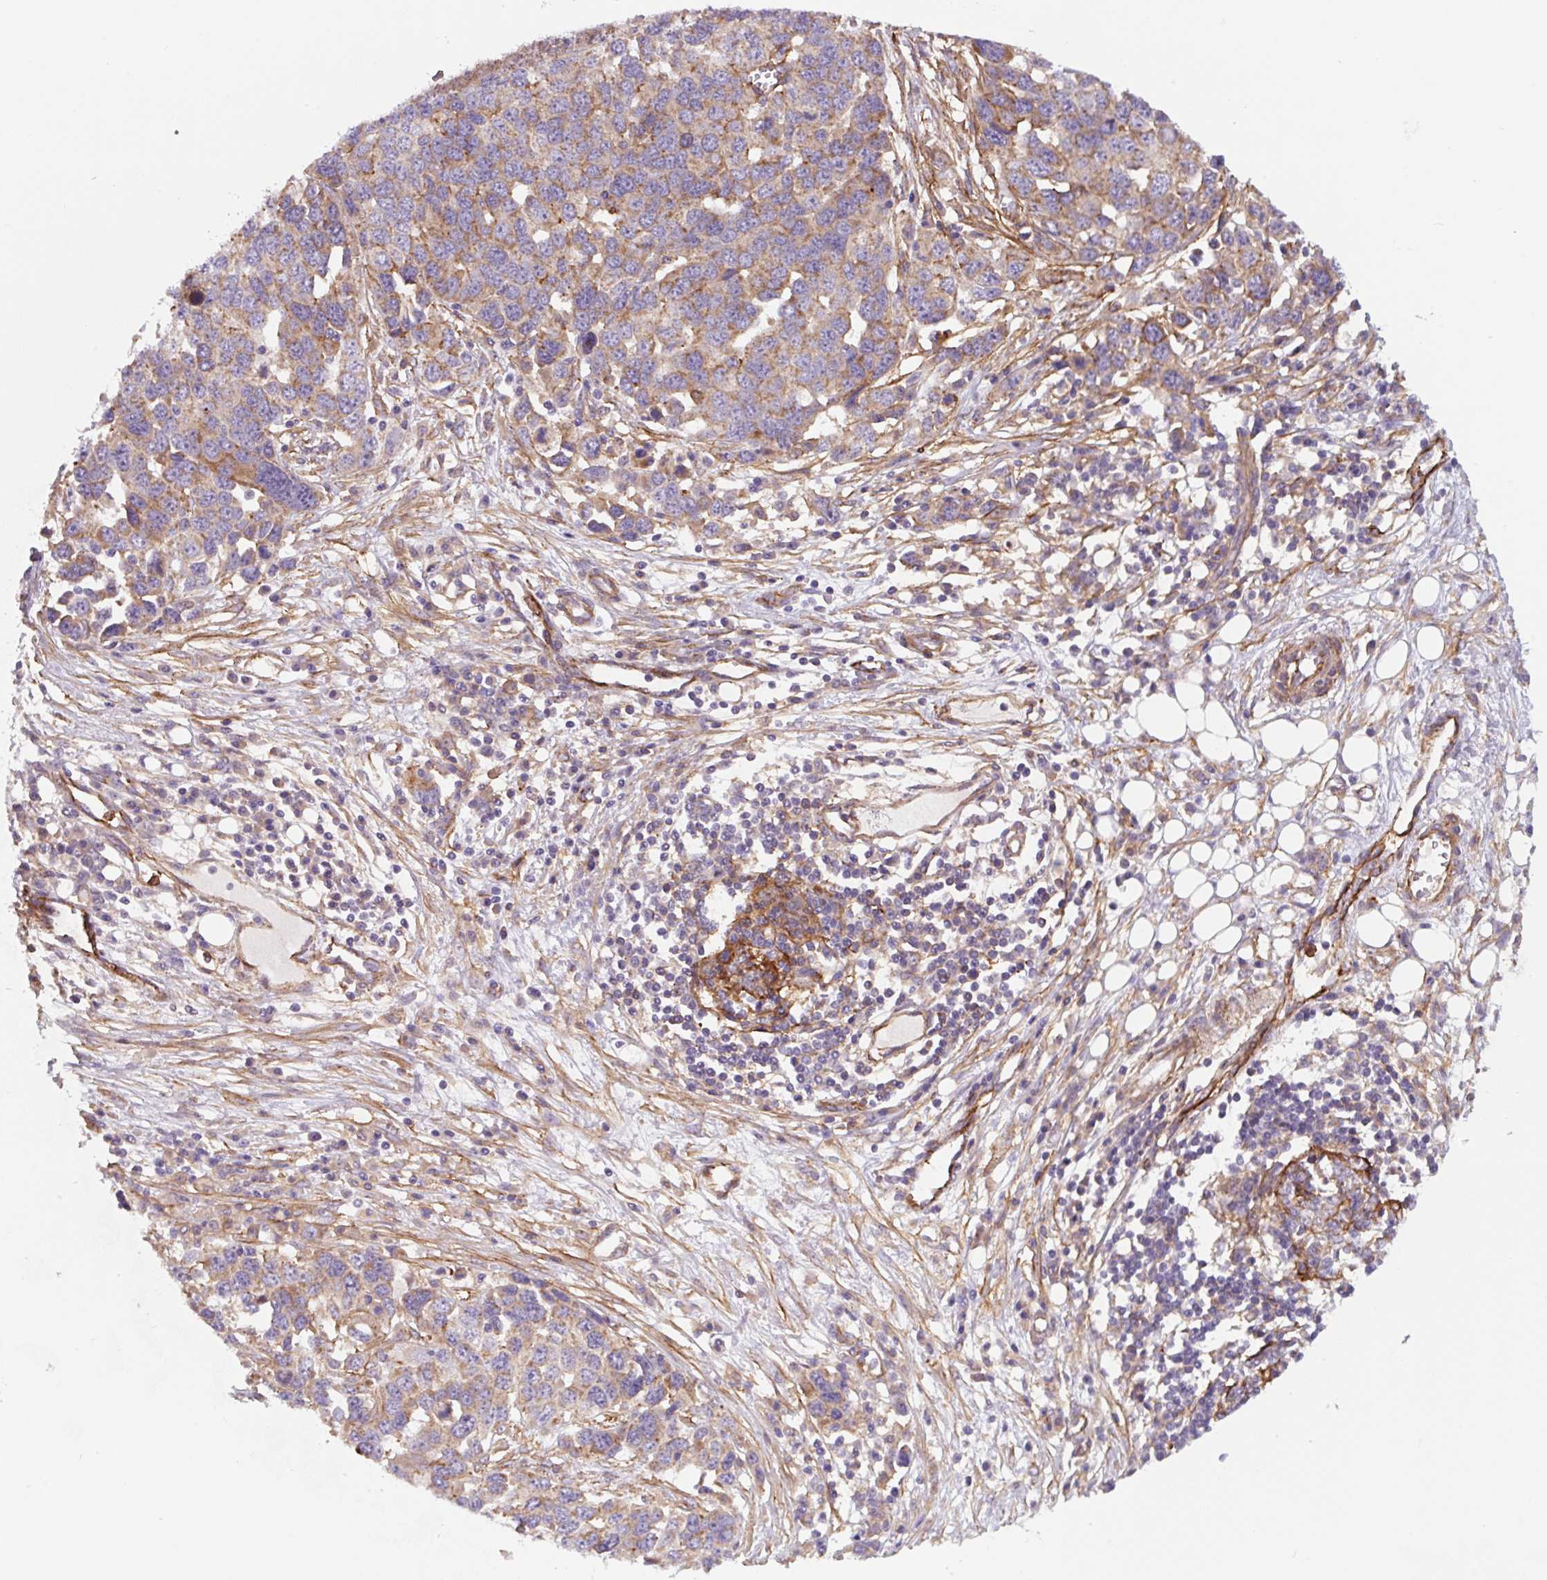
{"staining": {"intensity": "weak", "quantity": "25%-75%", "location": "cytoplasmic/membranous"}, "tissue": "ovarian cancer", "cell_type": "Tumor cells", "image_type": "cancer", "snomed": [{"axis": "morphology", "description": "Cystadenocarcinoma, serous, NOS"}, {"axis": "topography", "description": "Ovary"}], "caption": "Protein staining of ovarian serous cystadenocarcinoma tissue exhibits weak cytoplasmic/membranous positivity in approximately 25%-75% of tumor cells.", "gene": "DHFR2", "patient": {"sex": "female", "age": 76}}